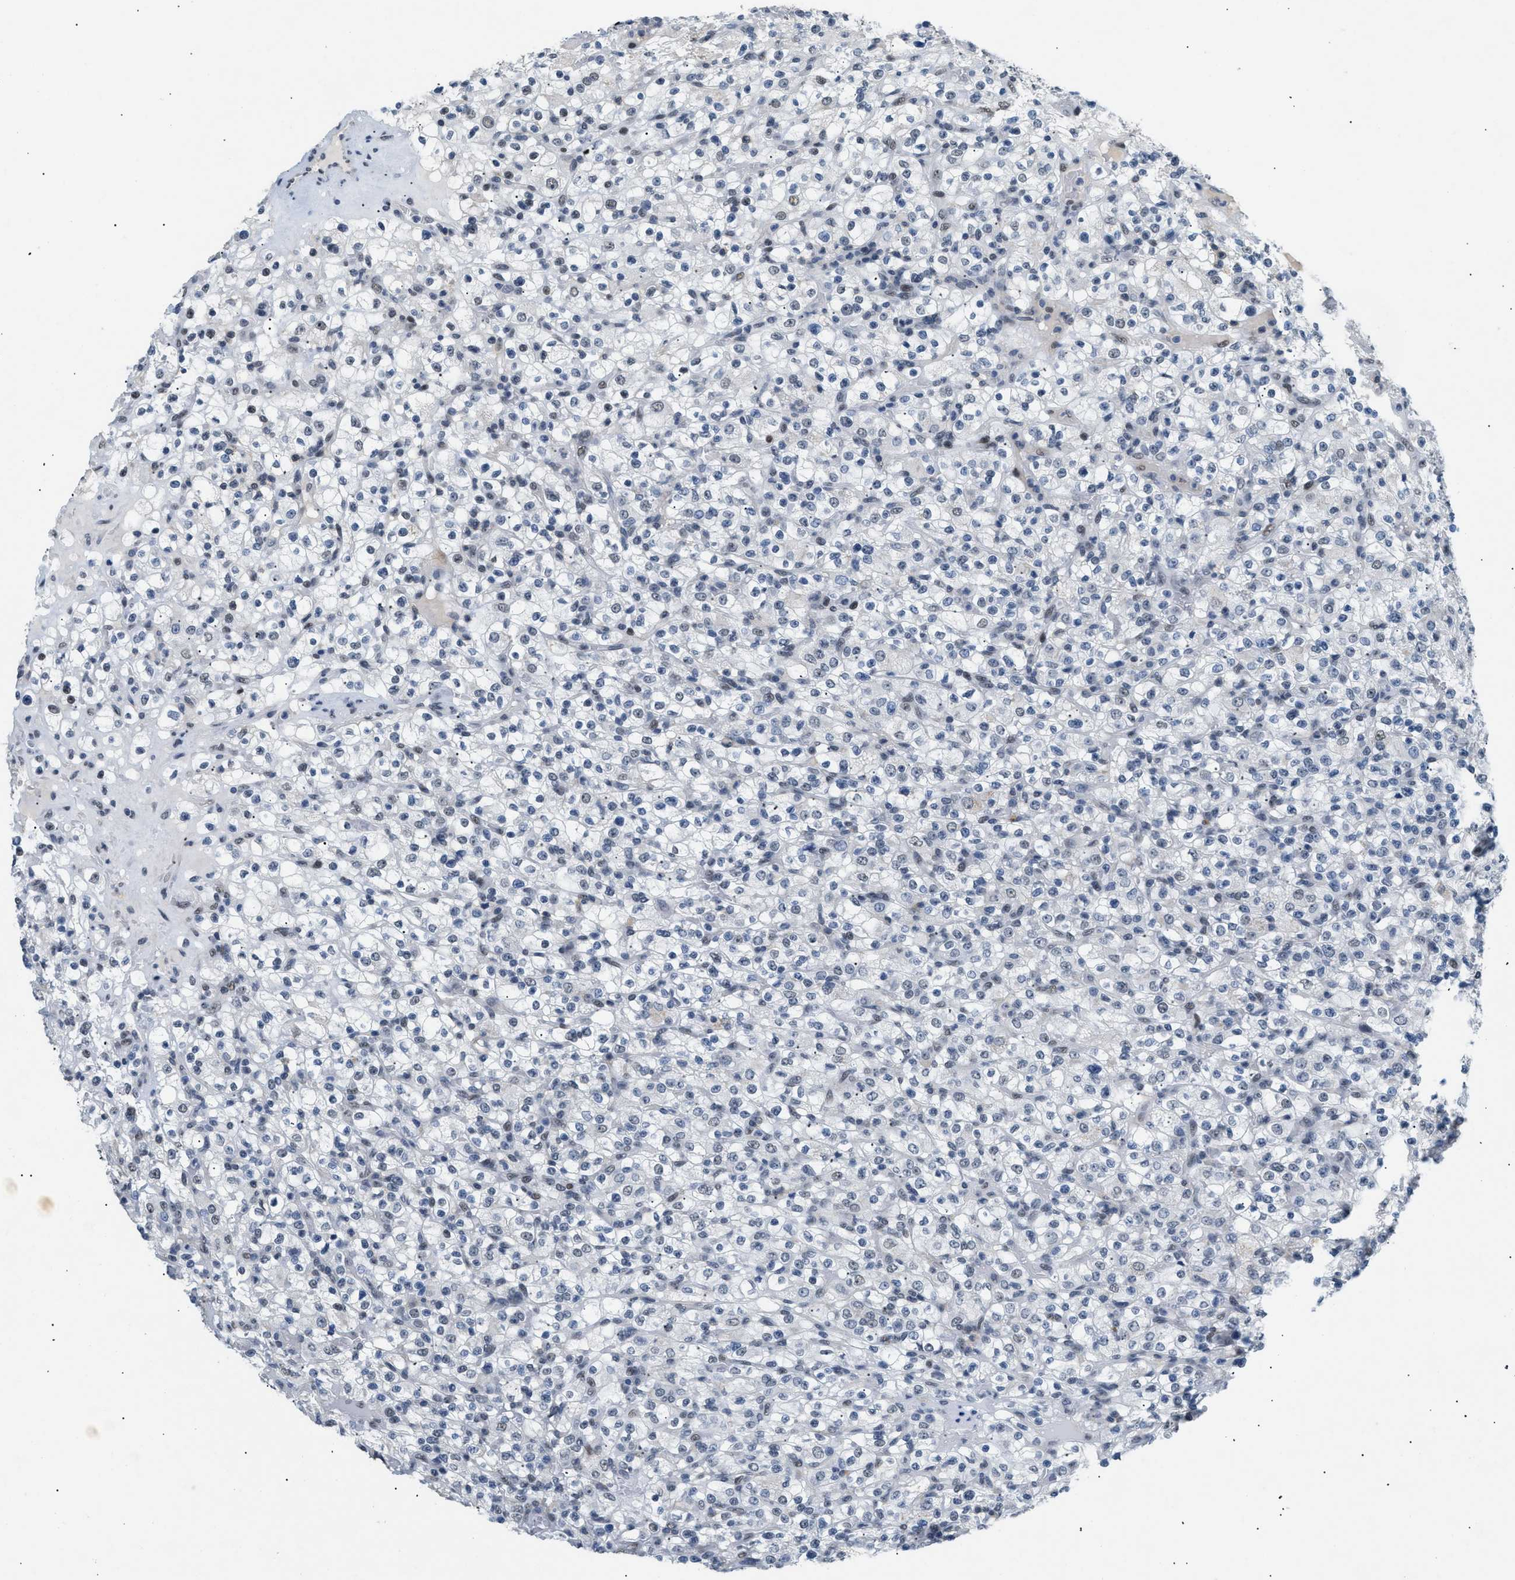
{"staining": {"intensity": "negative", "quantity": "none", "location": "none"}, "tissue": "renal cancer", "cell_type": "Tumor cells", "image_type": "cancer", "snomed": [{"axis": "morphology", "description": "Normal tissue, NOS"}, {"axis": "morphology", "description": "Adenocarcinoma, NOS"}, {"axis": "topography", "description": "Kidney"}], "caption": "Immunohistochemistry image of human renal adenocarcinoma stained for a protein (brown), which displays no expression in tumor cells.", "gene": "KCNC3", "patient": {"sex": "female", "age": 72}}